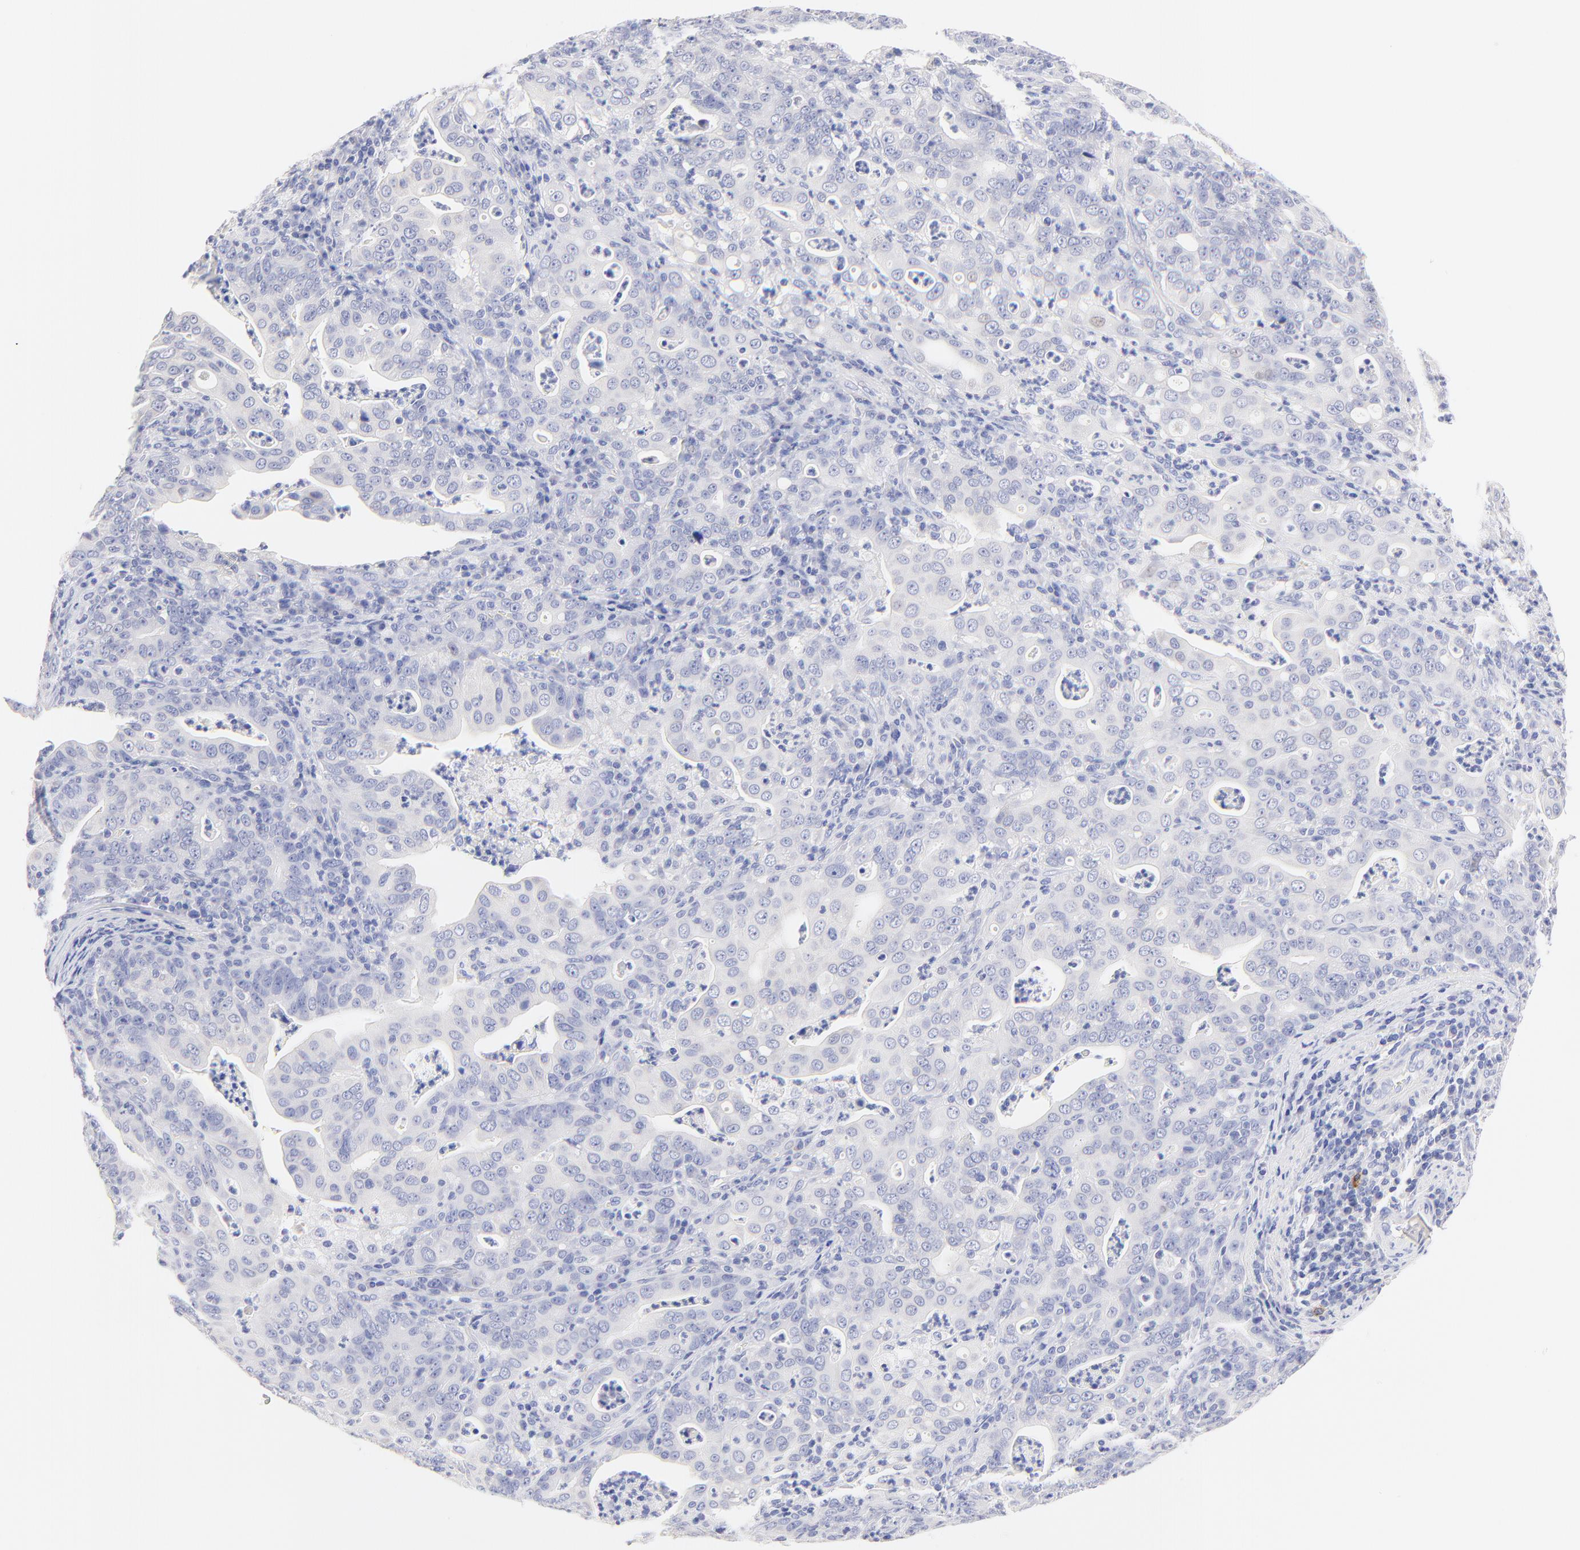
{"staining": {"intensity": "negative", "quantity": "none", "location": "none"}, "tissue": "stomach cancer", "cell_type": "Tumor cells", "image_type": "cancer", "snomed": [{"axis": "morphology", "description": "Adenocarcinoma, NOS"}, {"axis": "topography", "description": "Stomach, upper"}], "caption": "An immunohistochemistry (IHC) histopathology image of stomach adenocarcinoma is shown. There is no staining in tumor cells of stomach adenocarcinoma.", "gene": "EBP", "patient": {"sex": "female", "age": 50}}